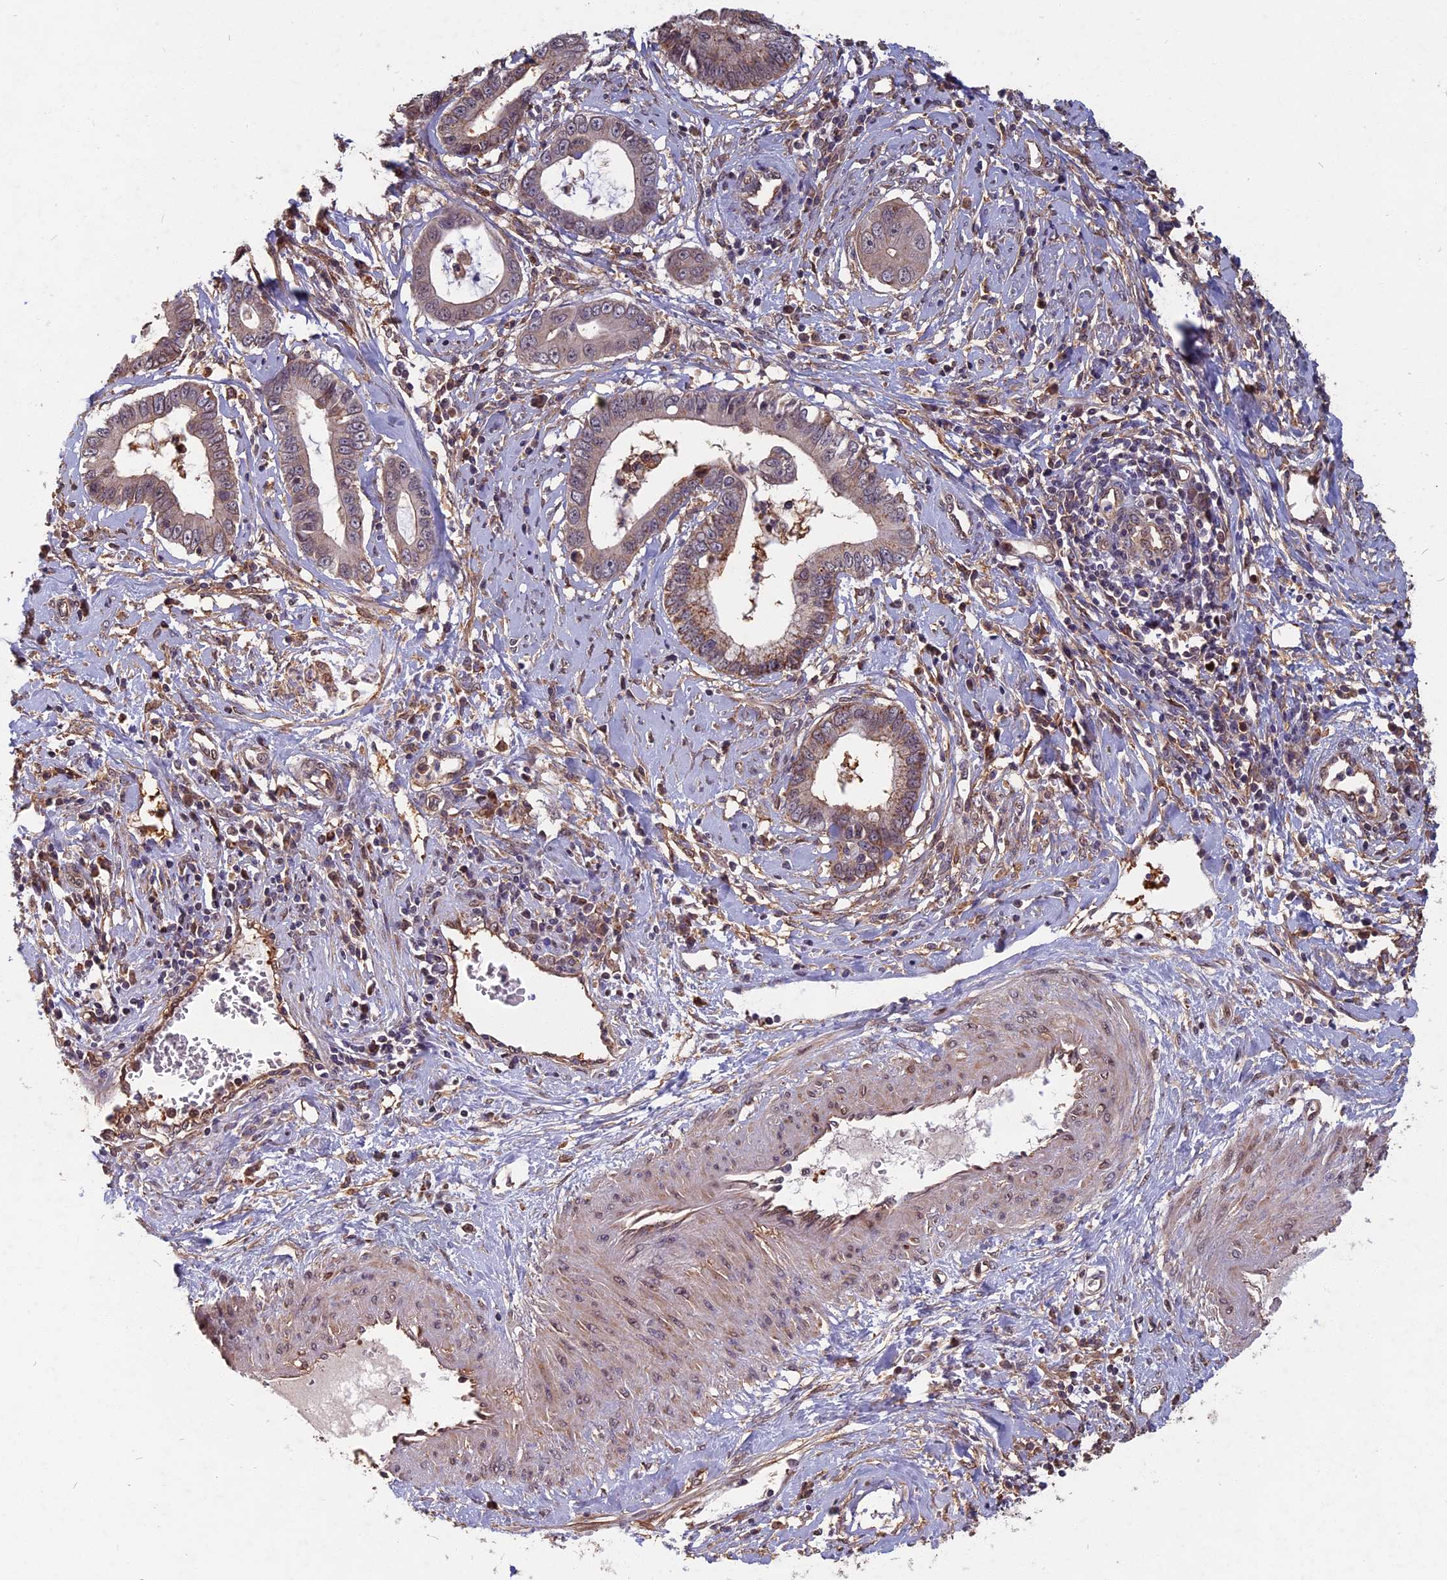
{"staining": {"intensity": "weak", "quantity": "25%-75%", "location": "cytoplasmic/membranous"}, "tissue": "cervical cancer", "cell_type": "Tumor cells", "image_type": "cancer", "snomed": [{"axis": "morphology", "description": "Adenocarcinoma, NOS"}, {"axis": "topography", "description": "Cervix"}], "caption": "Approximately 25%-75% of tumor cells in cervical cancer (adenocarcinoma) exhibit weak cytoplasmic/membranous protein expression as visualized by brown immunohistochemical staining.", "gene": "SPG11", "patient": {"sex": "female", "age": 44}}